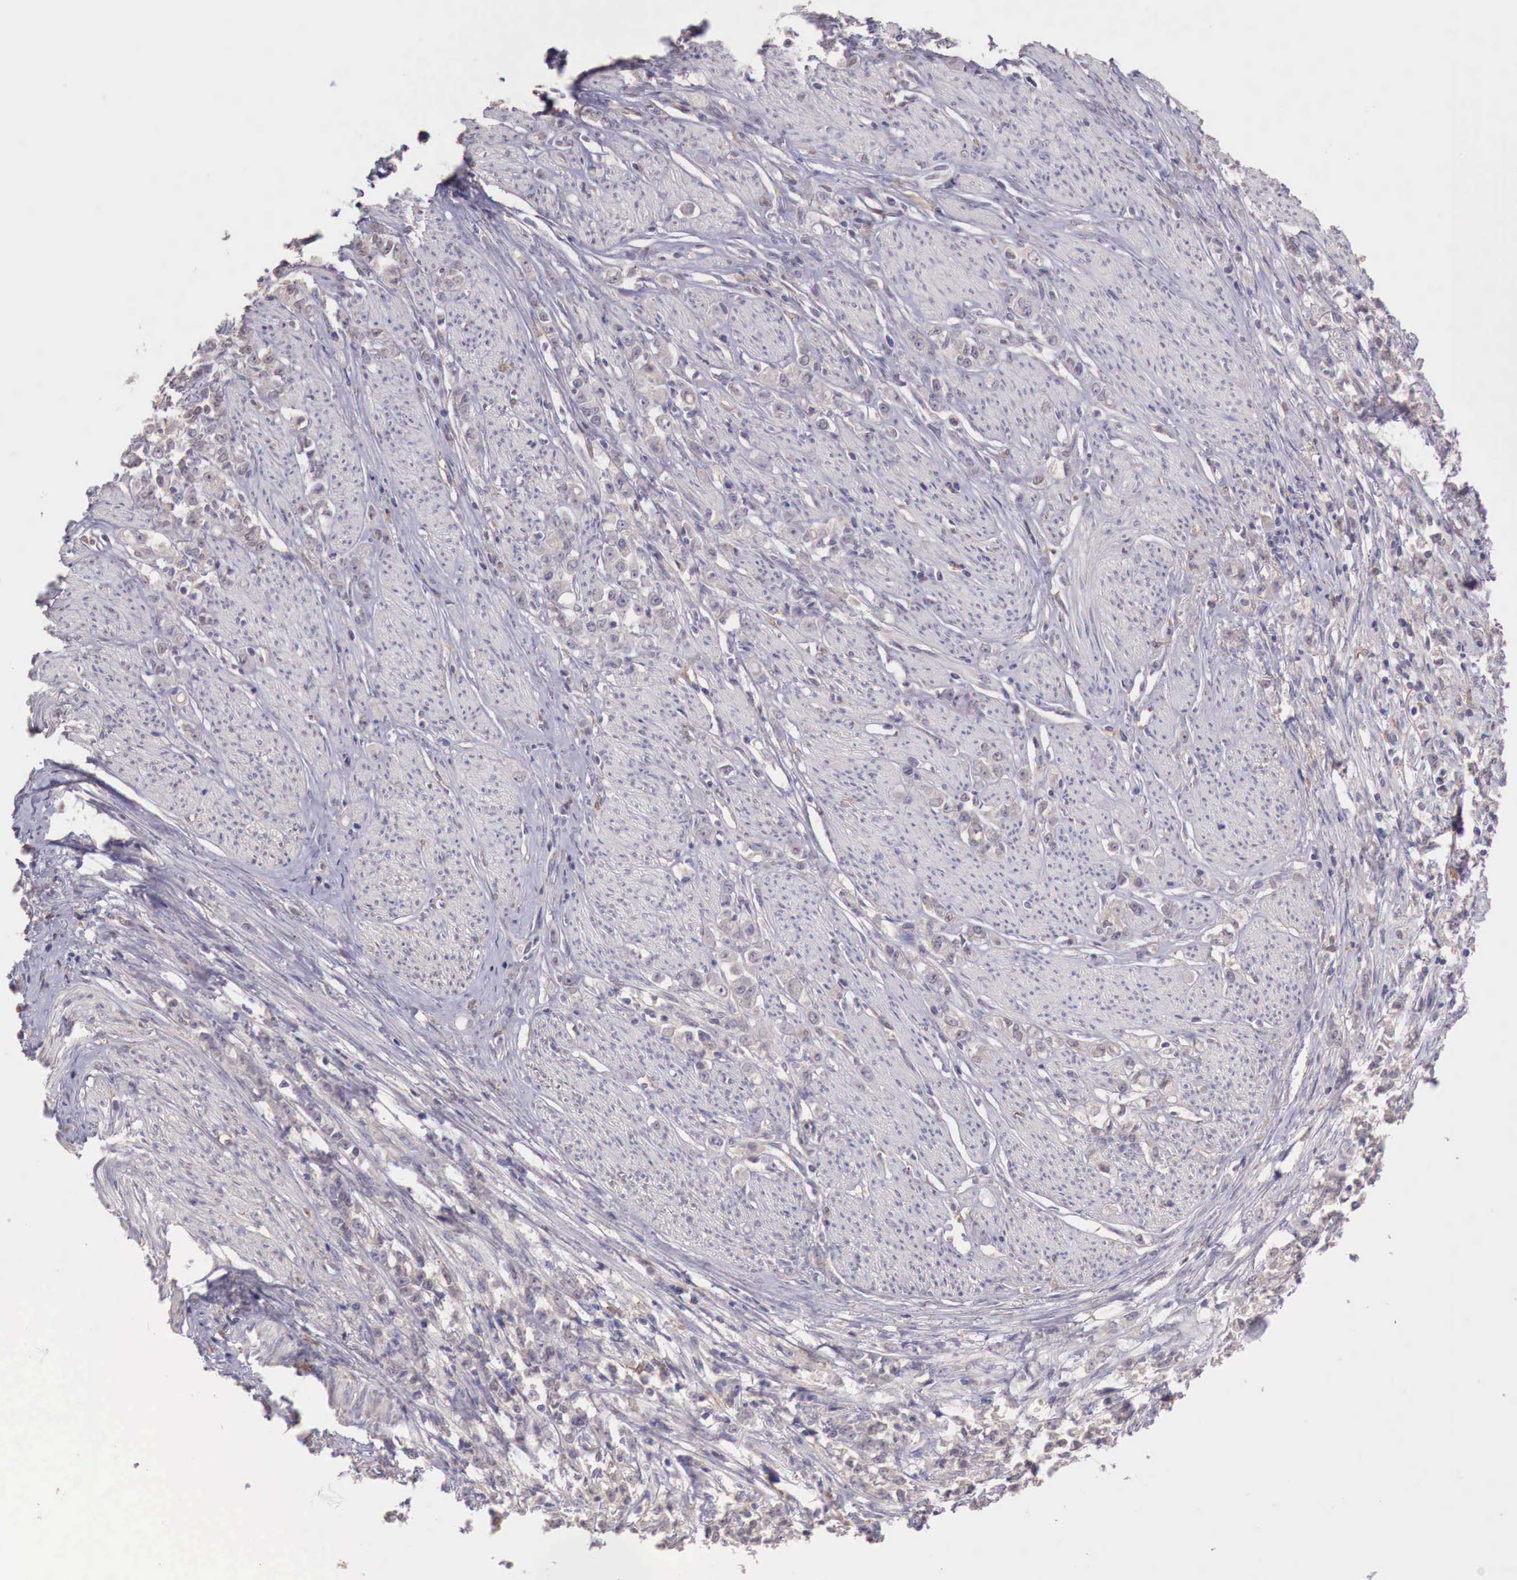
{"staining": {"intensity": "weak", "quantity": "25%-75%", "location": "cytoplasmic/membranous"}, "tissue": "stomach cancer", "cell_type": "Tumor cells", "image_type": "cancer", "snomed": [{"axis": "morphology", "description": "Adenocarcinoma, NOS"}, {"axis": "topography", "description": "Stomach"}], "caption": "A brown stain labels weak cytoplasmic/membranous positivity of a protein in stomach cancer (adenocarcinoma) tumor cells.", "gene": "CHRDL1", "patient": {"sex": "male", "age": 72}}